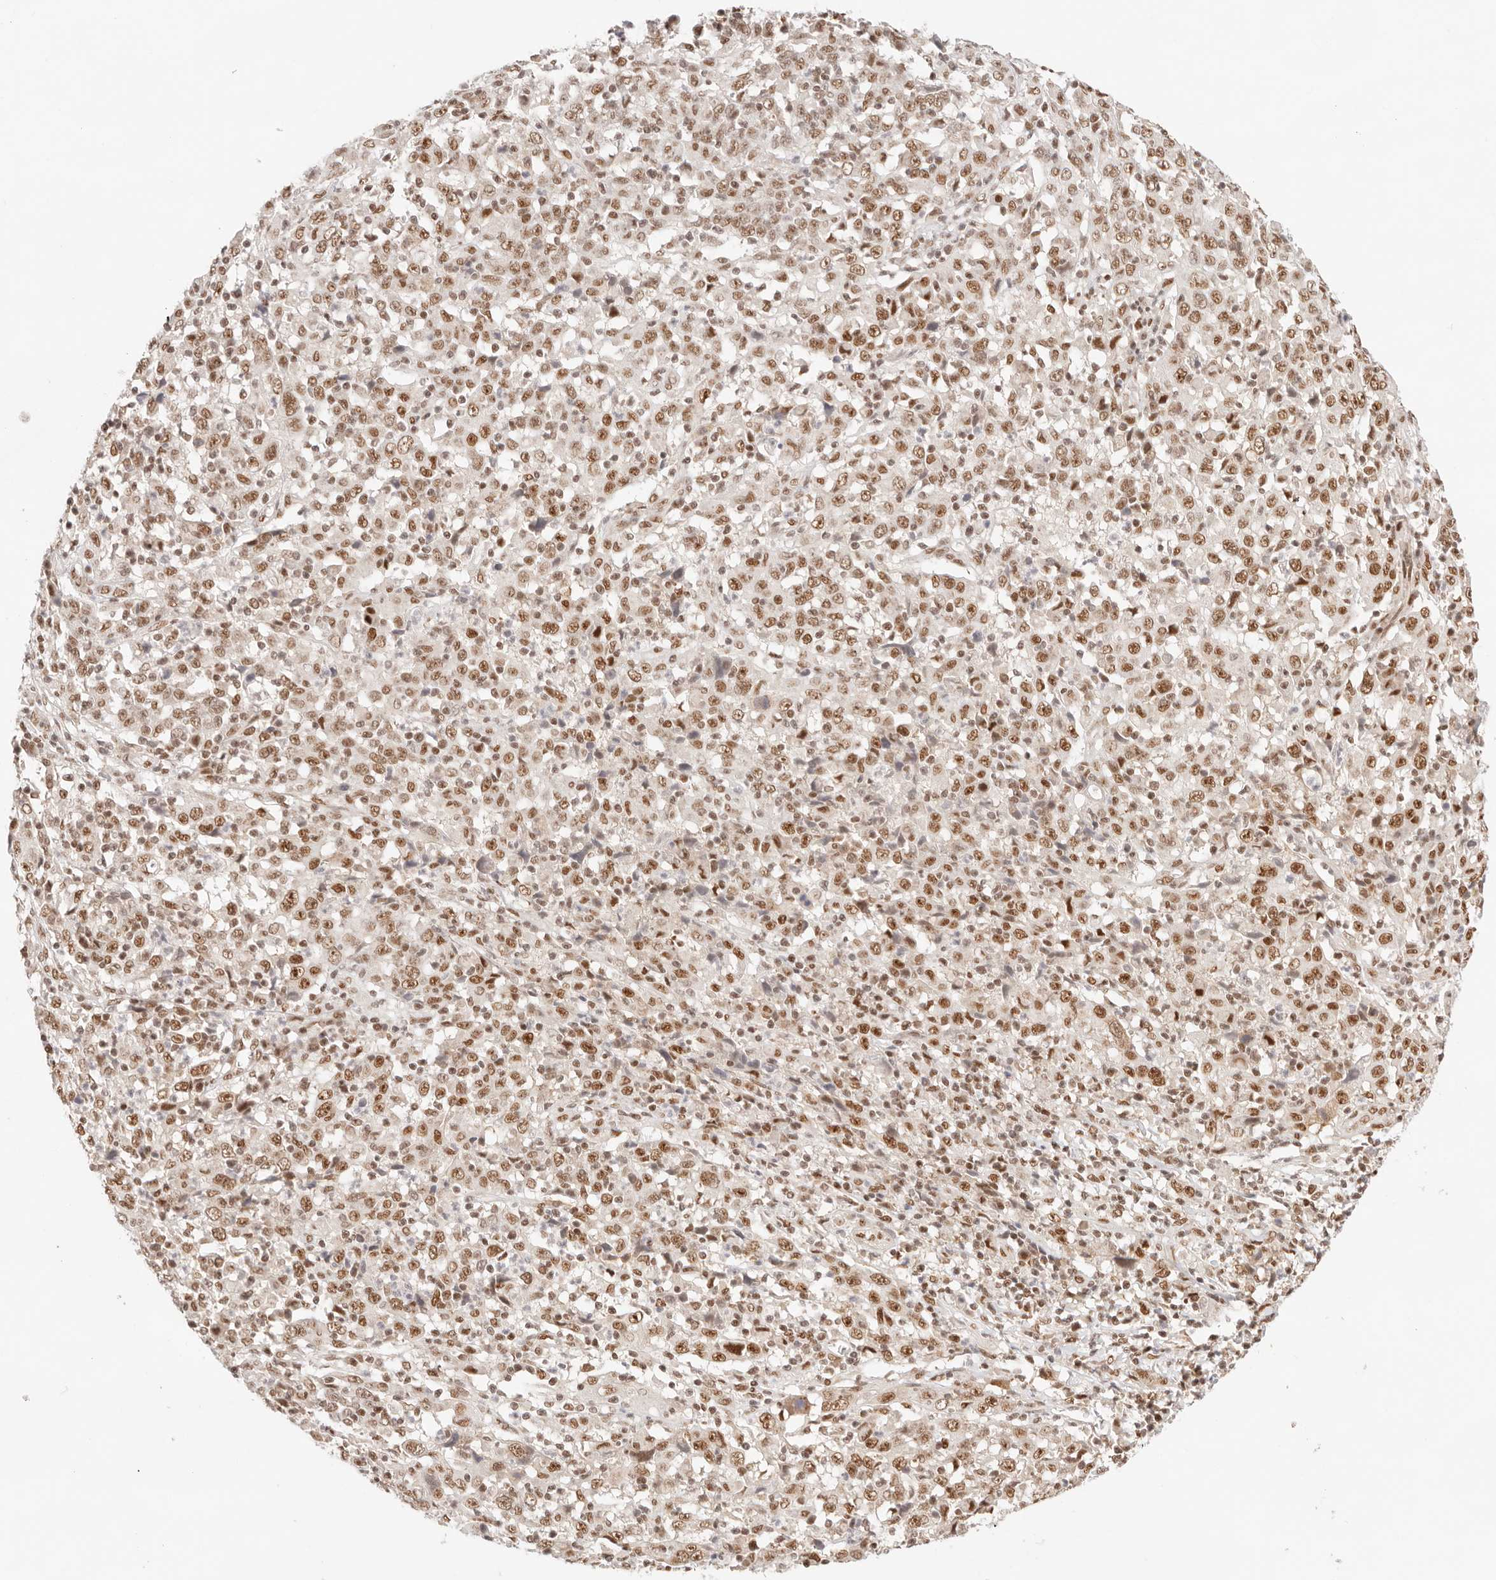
{"staining": {"intensity": "moderate", "quantity": ">75%", "location": "nuclear"}, "tissue": "cervical cancer", "cell_type": "Tumor cells", "image_type": "cancer", "snomed": [{"axis": "morphology", "description": "Squamous cell carcinoma, NOS"}, {"axis": "topography", "description": "Cervix"}], "caption": "An image of cervical squamous cell carcinoma stained for a protein exhibits moderate nuclear brown staining in tumor cells.", "gene": "GTF2E2", "patient": {"sex": "female", "age": 46}}